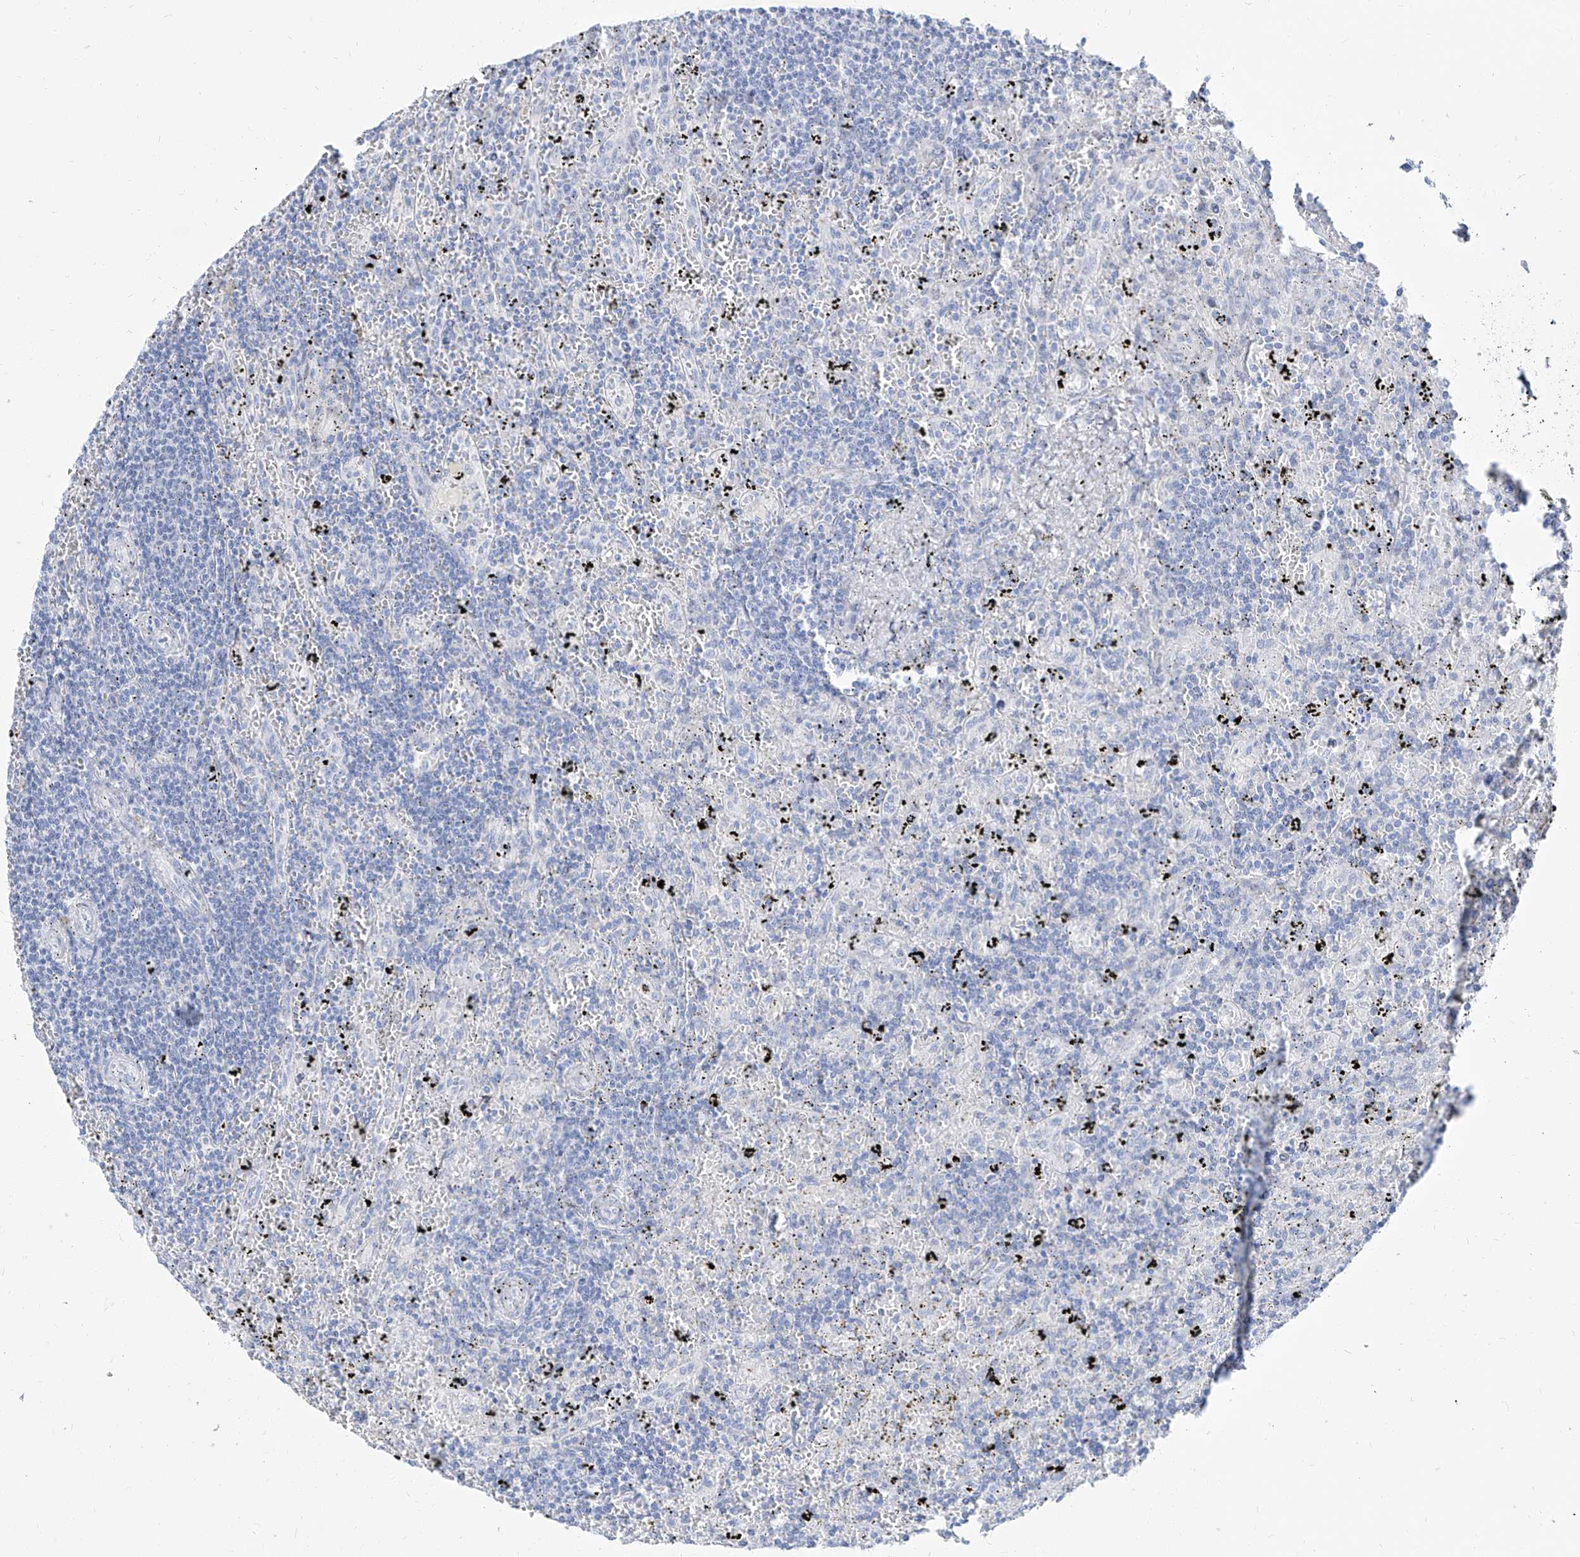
{"staining": {"intensity": "negative", "quantity": "none", "location": "none"}, "tissue": "lymphoma", "cell_type": "Tumor cells", "image_type": "cancer", "snomed": [{"axis": "morphology", "description": "Malignant lymphoma, non-Hodgkin's type, Low grade"}, {"axis": "topography", "description": "Spleen"}], "caption": "A photomicrograph of lymphoma stained for a protein displays no brown staining in tumor cells. Brightfield microscopy of immunohistochemistry stained with DAB (brown) and hematoxylin (blue), captured at high magnification.", "gene": "TXLNB", "patient": {"sex": "male", "age": 76}}